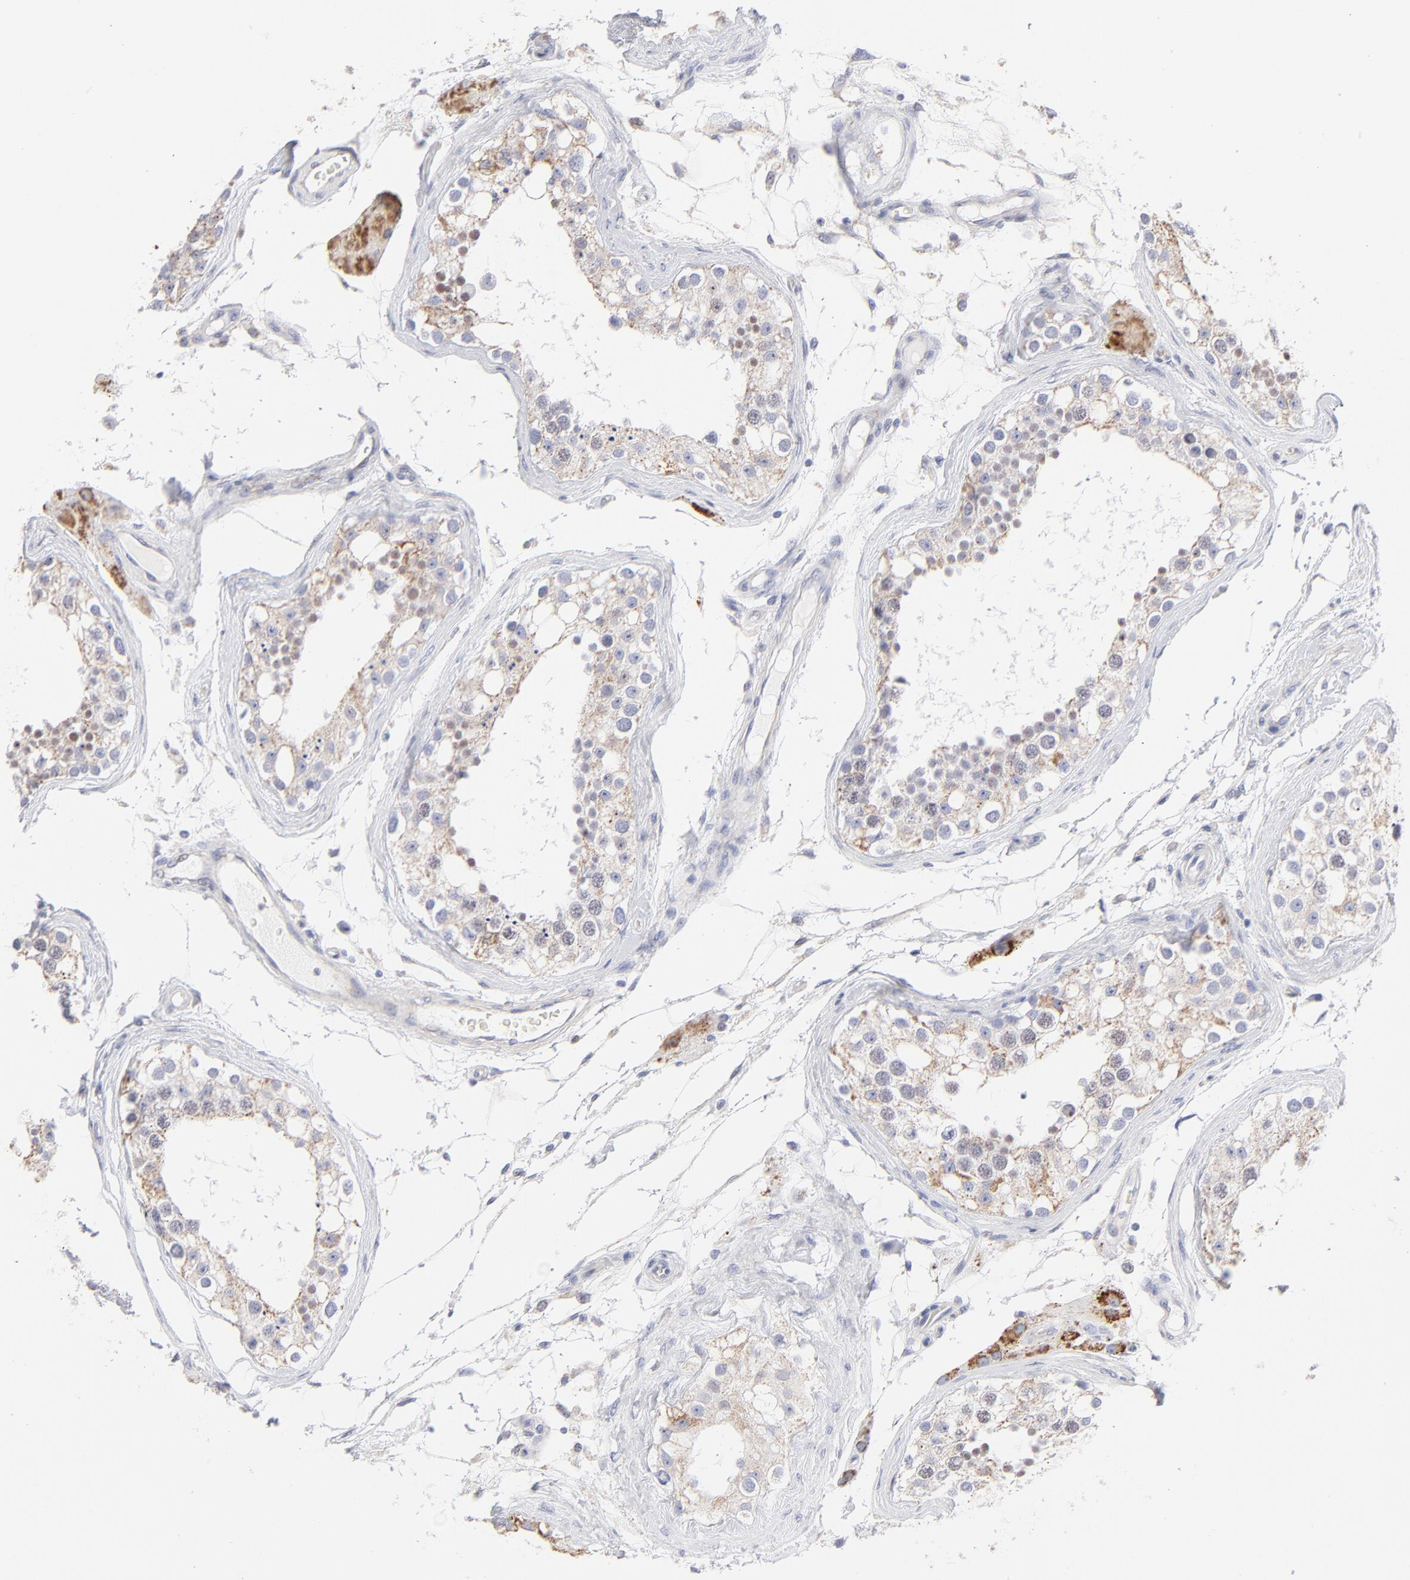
{"staining": {"intensity": "moderate", "quantity": "<25%", "location": "nuclear"}, "tissue": "testis", "cell_type": "Cells in seminiferous ducts", "image_type": "normal", "snomed": [{"axis": "morphology", "description": "Normal tissue, NOS"}, {"axis": "topography", "description": "Testis"}], "caption": "A brown stain shows moderate nuclear staining of a protein in cells in seminiferous ducts of normal human testis. (DAB (3,3'-diaminobenzidine) = brown stain, brightfield microscopy at high magnification).", "gene": "TST", "patient": {"sex": "male", "age": 68}}